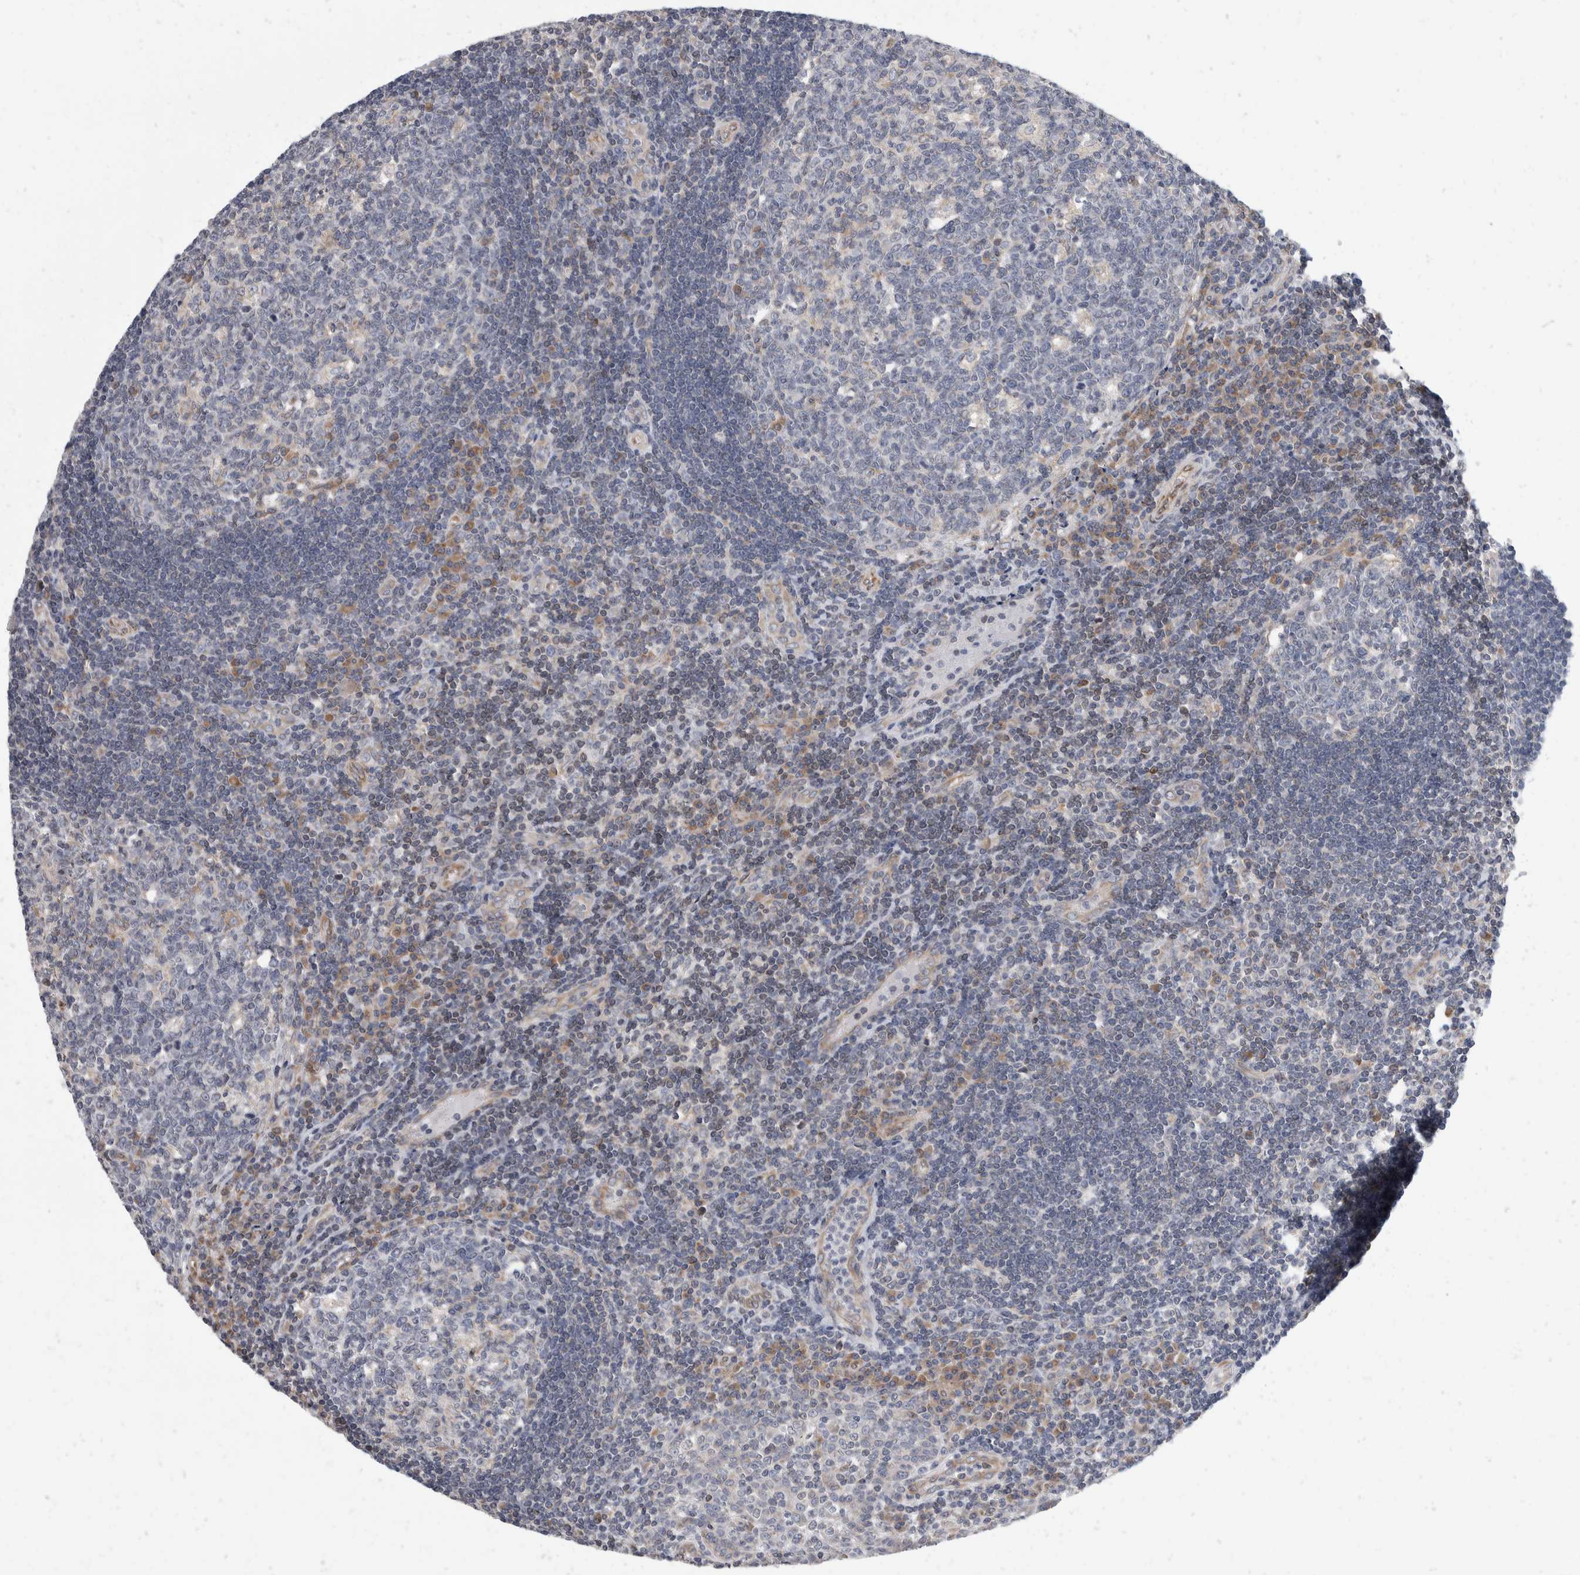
{"staining": {"intensity": "negative", "quantity": "none", "location": "none"}, "tissue": "tonsil", "cell_type": "Germinal center cells", "image_type": "normal", "snomed": [{"axis": "morphology", "description": "Normal tissue, NOS"}, {"axis": "topography", "description": "Tonsil"}], "caption": "Germinal center cells are negative for brown protein staining in normal tonsil. (DAB IHC with hematoxylin counter stain).", "gene": "TMEM245", "patient": {"sex": "female", "age": 40}}